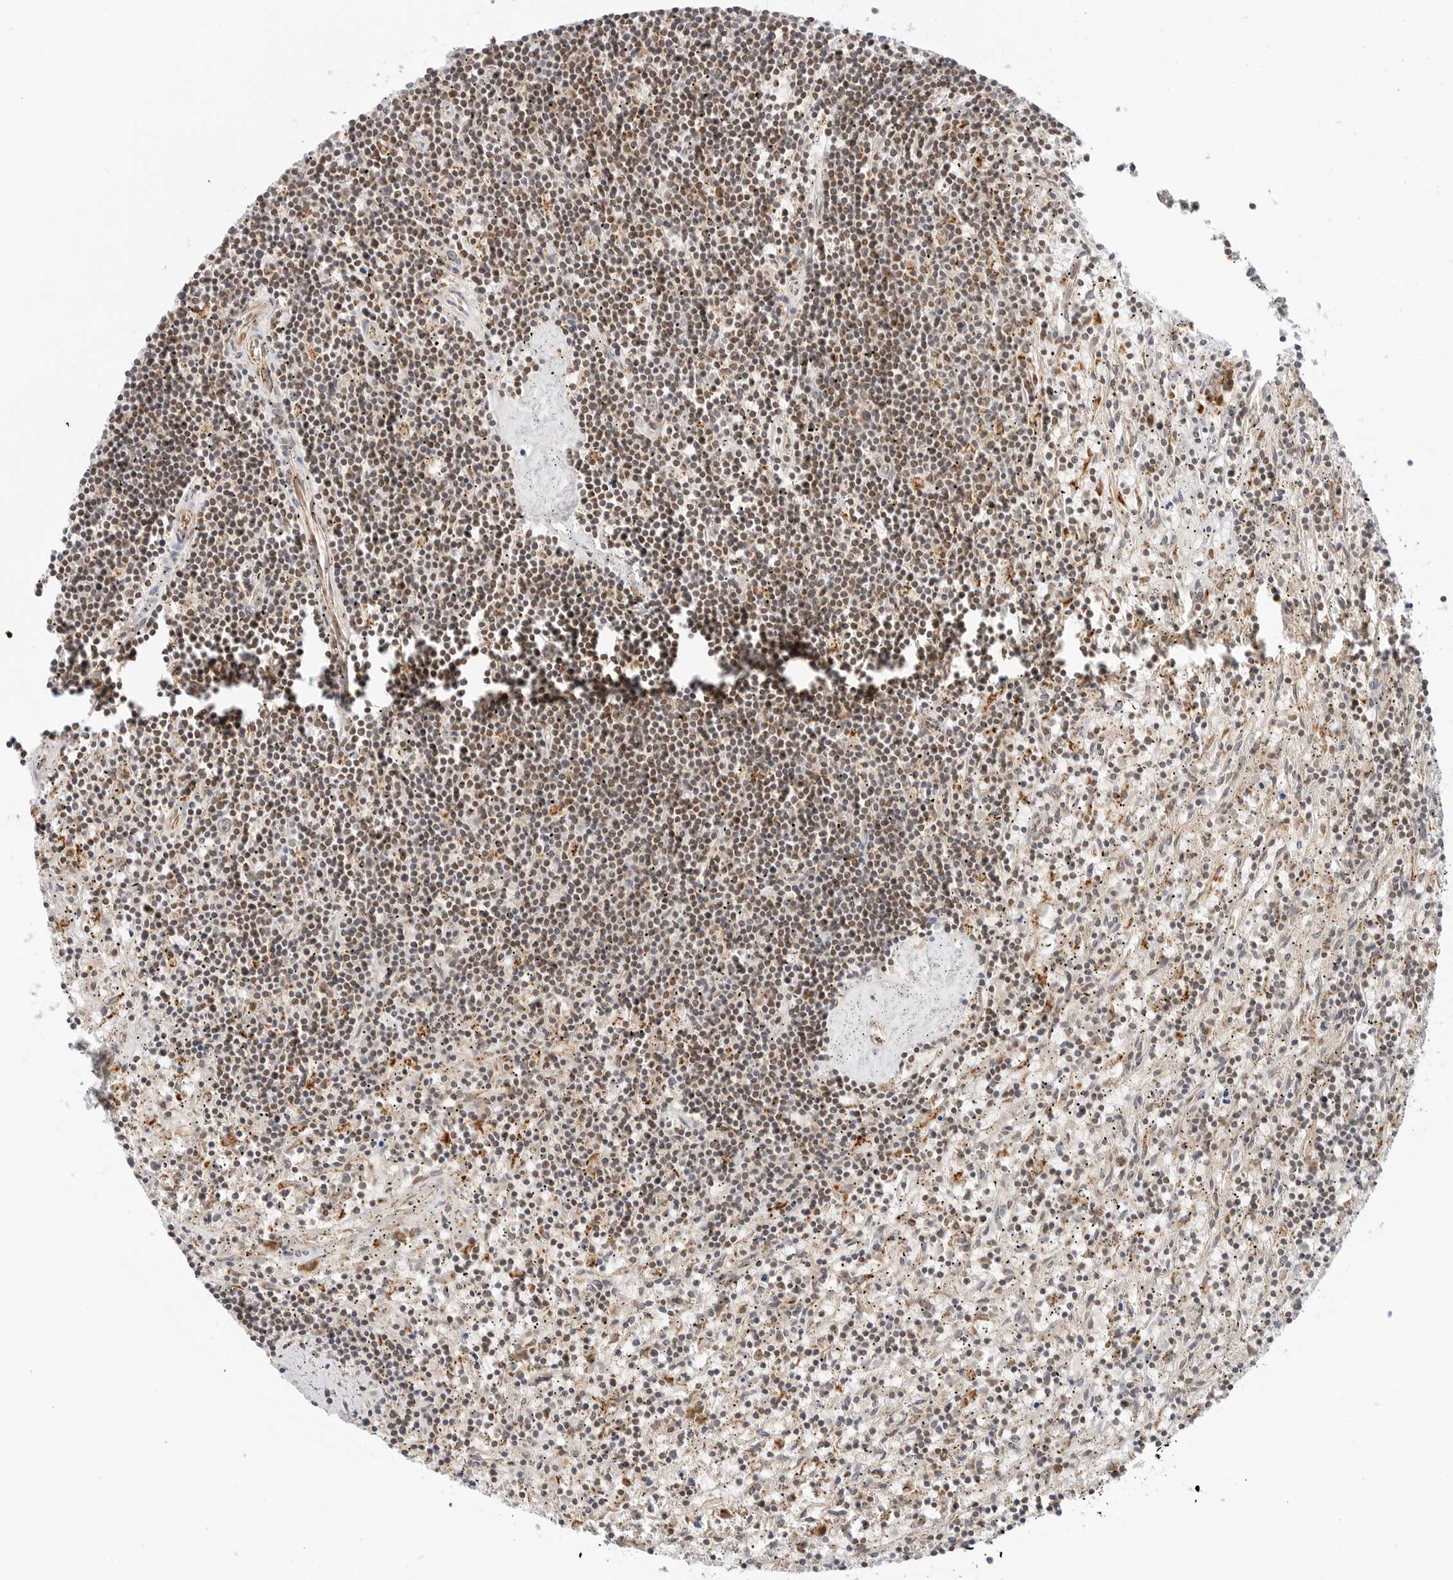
{"staining": {"intensity": "moderate", "quantity": "25%-75%", "location": "cytoplasmic/membranous"}, "tissue": "lymphoma", "cell_type": "Tumor cells", "image_type": "cancer", "snomed": [{"axis": "morphology", "description": "Malignant lymphoma, non-Hodgkin's type, Low grade"}, {"axis": "topography", "description": "Spleen"}], "caption": "High-power microscopy captured an immunohistochemistry (IHC) micrograph of lymphoma, revealing moderate cytoplasmic/membranous positivity in approximately 25%-75% of tumor cells. The protein of interest is shown in brown color, while the nuclei are stained blue.", "gene": "DYRK4", "patient": {"sex": "male", "age": 76}}